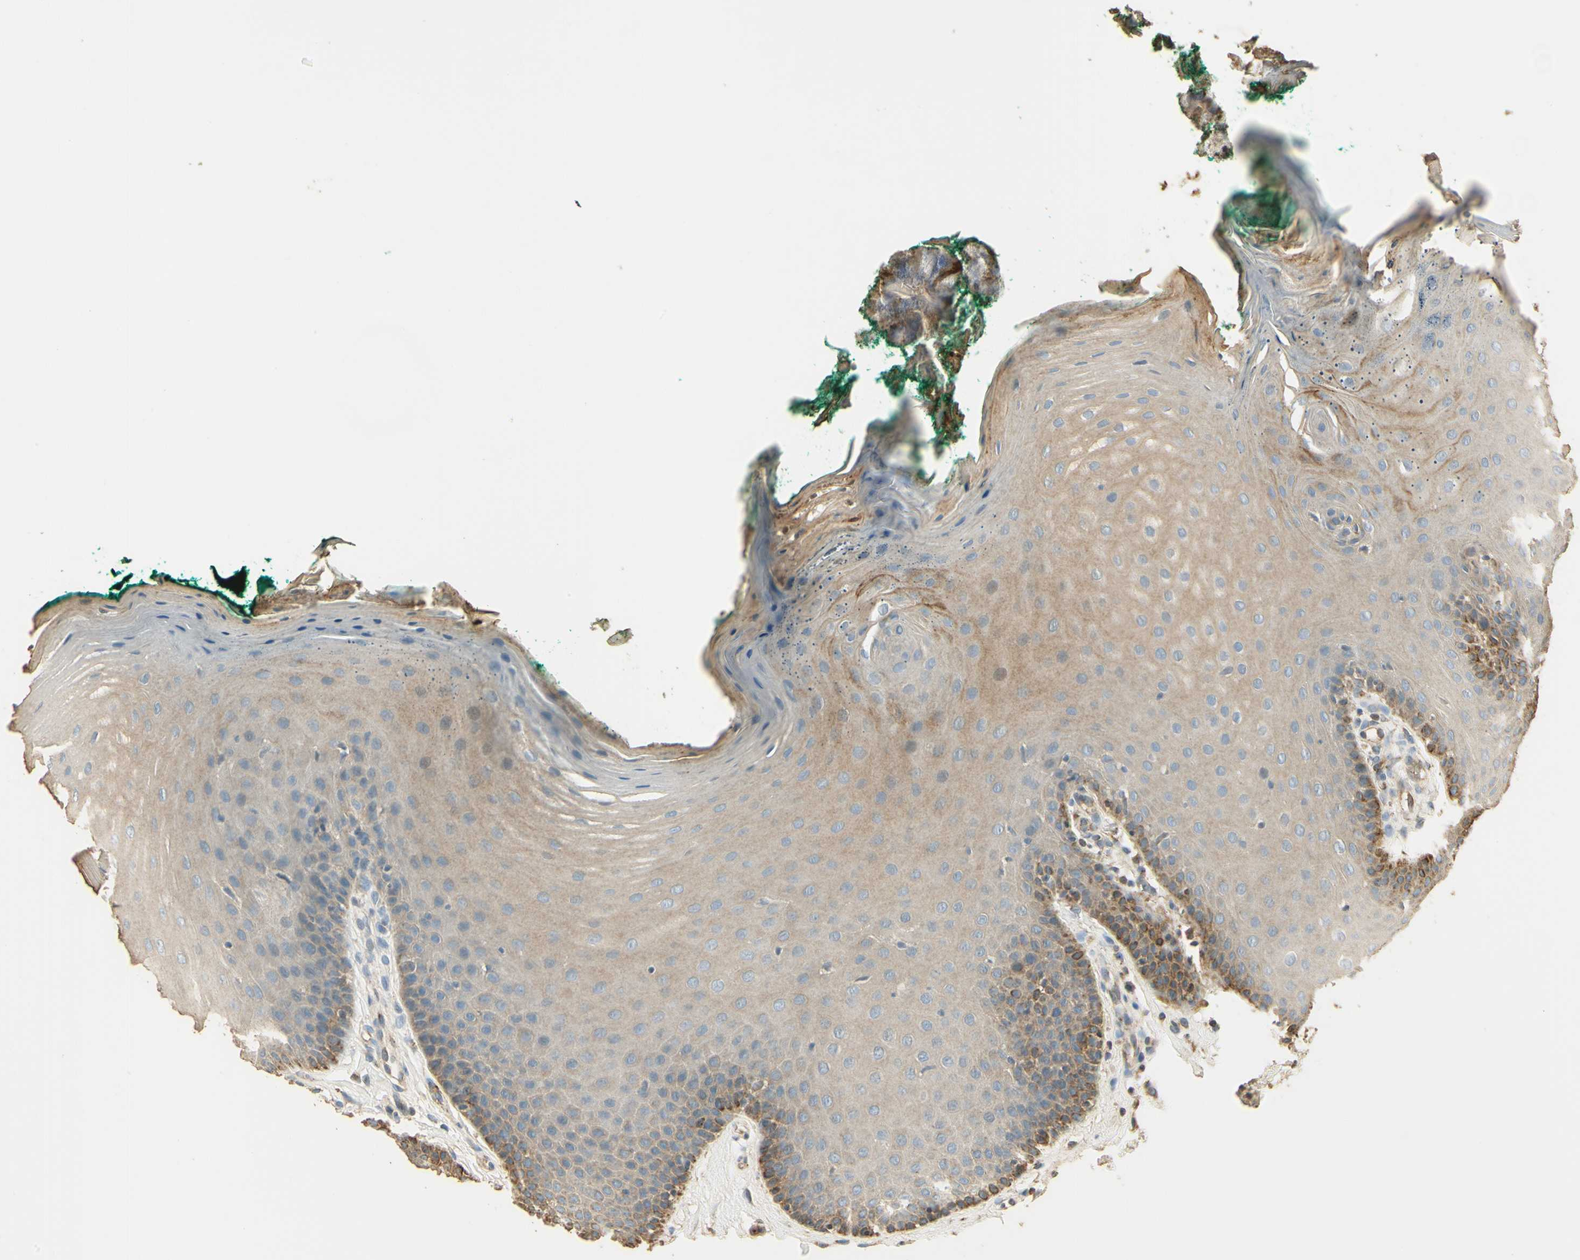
{"staining": {"intensity": "moderate", "quantity": "<25%", "location": "cytoplasmic/membranous"}, "tissue": "oral mucosa", "cell_type": "Squamous epithelial cells", "image_type": "normal", "snomed": [{"axis": "morphology", "description": "Normal tissue, NOS"}, {"axis": "topography", "description": "Skeletal muscle"}, {"axis": "topography", "description": "Oral tissue"}], "caption": "Oral mucosa stained for a protein displays moderate cytoplasmic/membranous positivity in squamous epithelial cells. (IHC, brightfield microscopy, high magnification).", "gene": "ARHGEF17", "patient": {"sex": "male", "age": 58}}